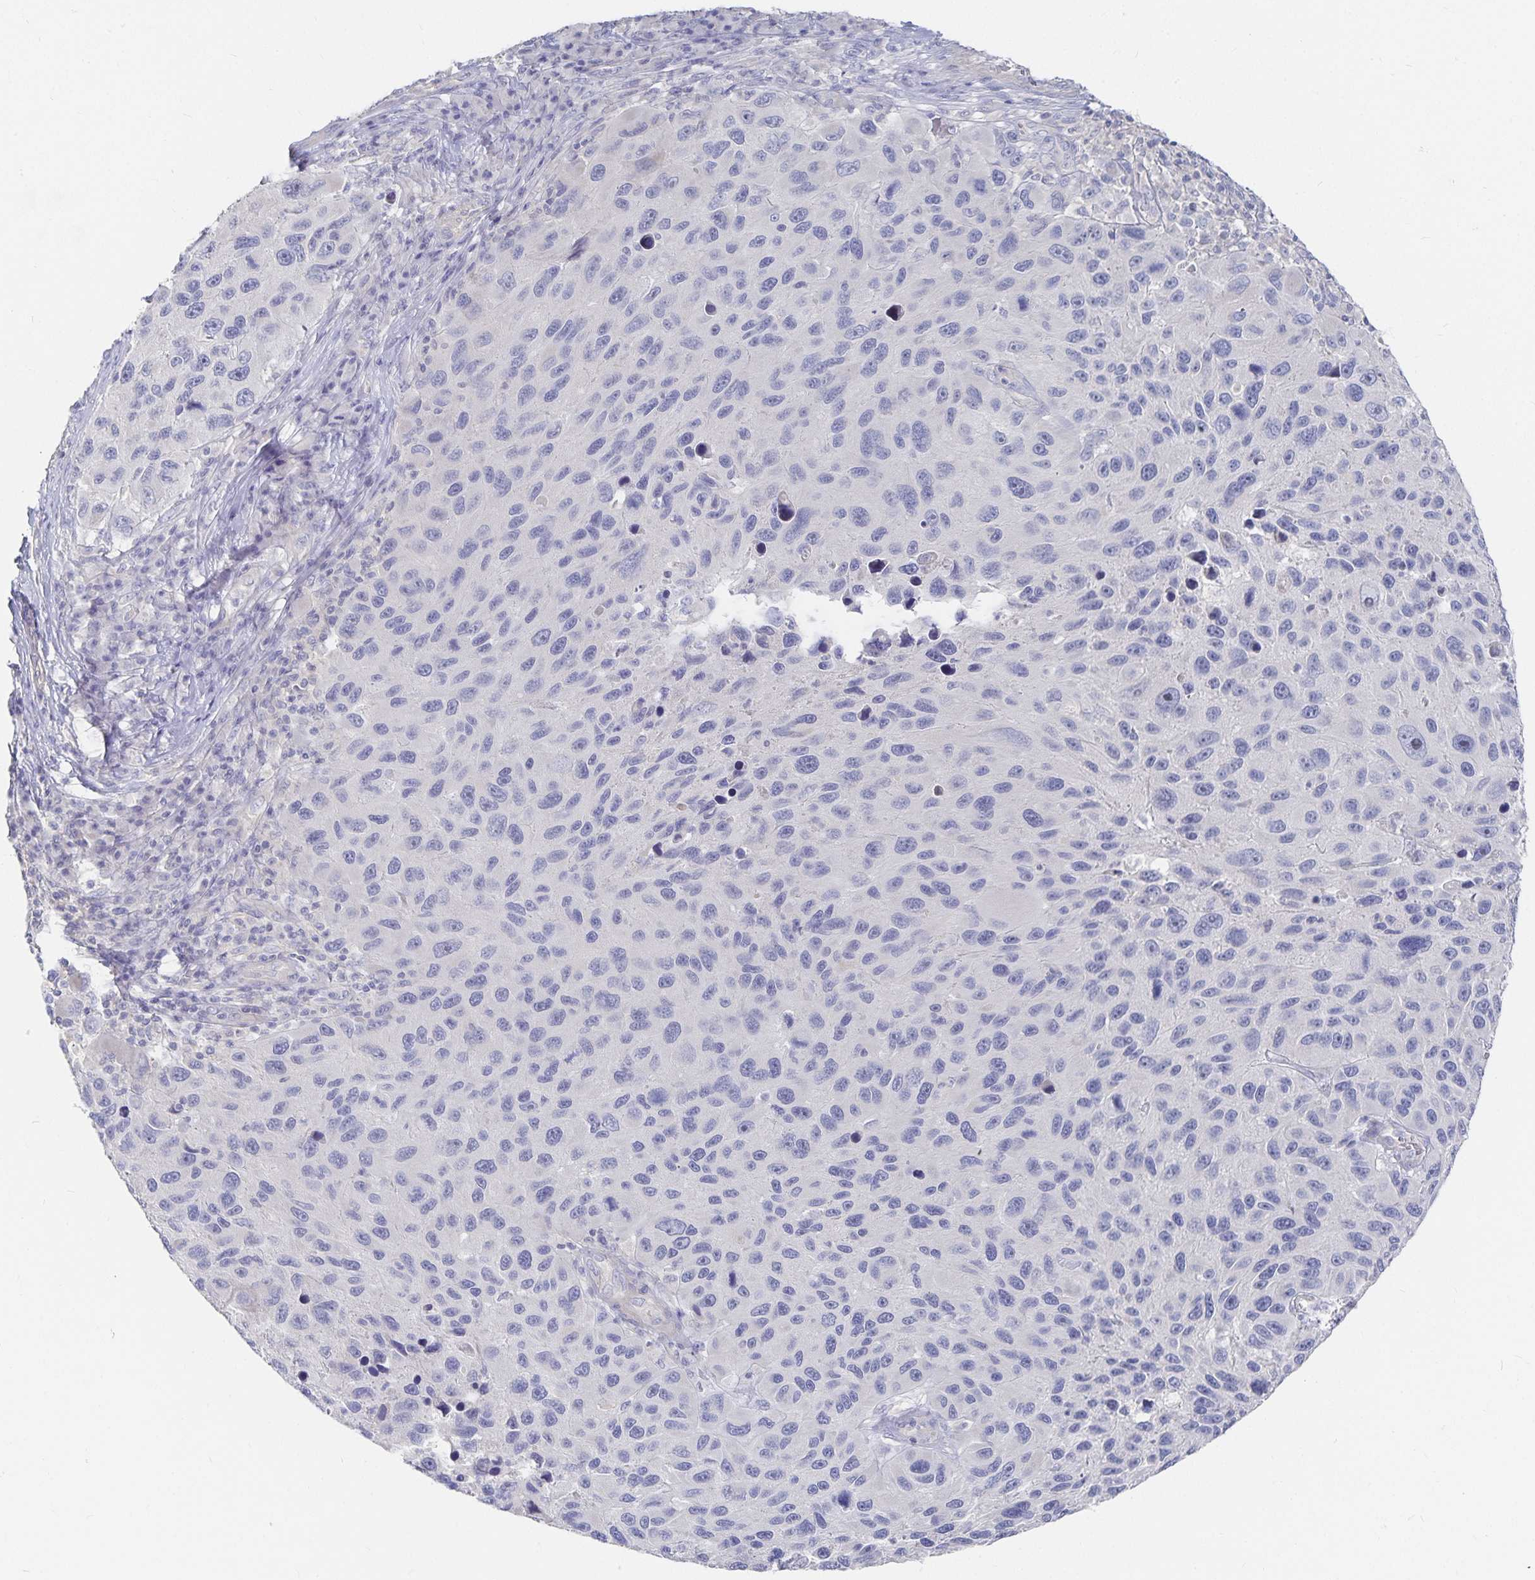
{"staining": {"intensity": "negative", "quantity": "none", "location": "none"}, "tissue": "melanoma", "cell_type": "Tumor cells", "image_type": "cancer", "snomed": [{"axis": "morphology", "description": "Malignant melanoma, NOS"}, {"axis": "topography", "description": "Skin"}], "caption": "Image shows no protein positivity in tumor cells of malignant melanoma tissue.", "gene": "DNAH9", "patient": {"sex": "male", "age": 53}}